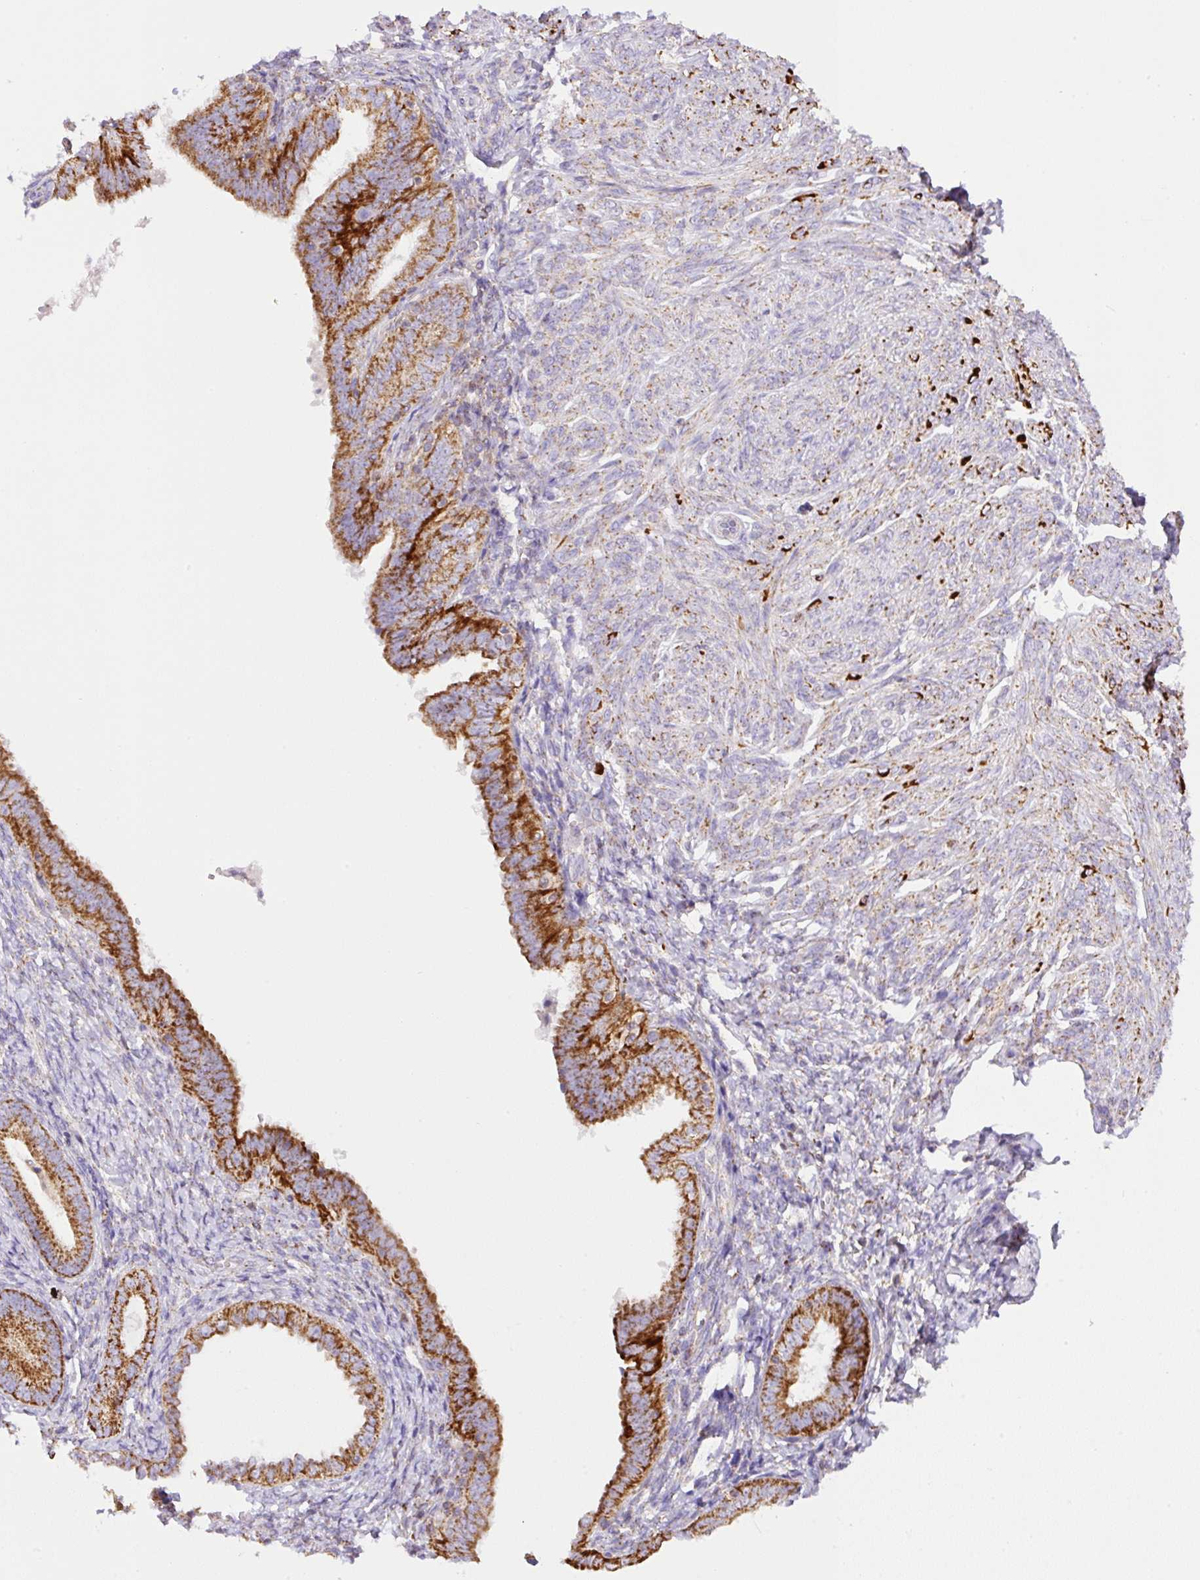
{"staining": {"intensity": "strong", "quantity": ">75%", "location": "cytoplasmic/membranous"}, "tissue": "endometrial cancer", "cell_type": "Tumor cells", "image_type": "cancer", "snomed": [{"axis": "morphology", "description": "Adenocarcinoma, NOS"}, {"axis": "topography", "description": "Endometrium"}], "caption": "This histopathology image demonstrates endometrial cancer stained with IHC to label a protein in brown. The cytoplasmic/membranous of tumor cells show strong positivity for the protein. Nuclei are counter-stained blue.", "gene": "NF1", "patient": {"sex": "female", "age": 87}}